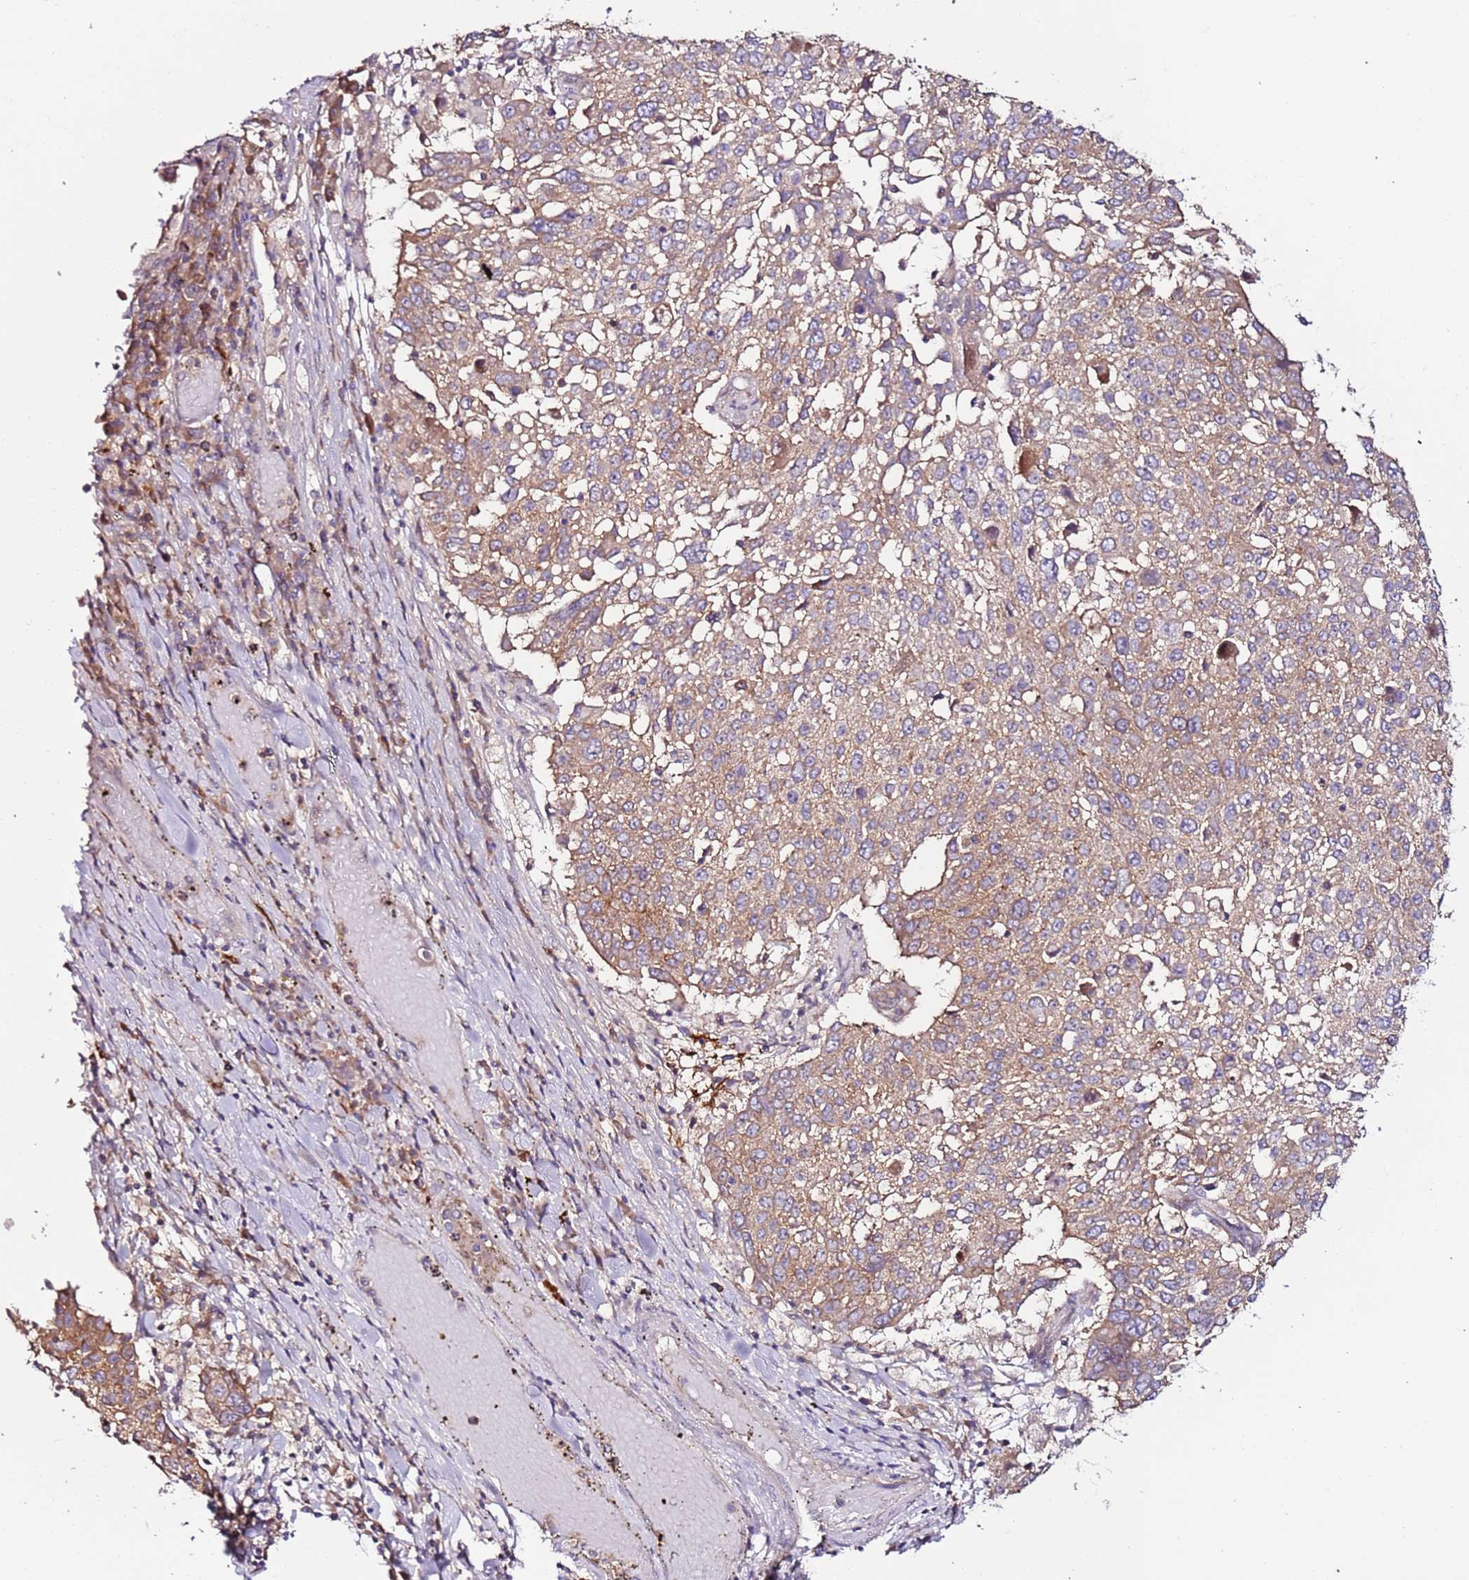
{"staining": {"intensity": "moderate", "quantity": ">75%", "location": "cytoplasmic/membranous"}, "tissue": "lung cancer", "cell_type": "Tumor cells", "image_type": "cancer", "snomed": [{"axis": "morphology", "description": "Squamous cell carcinoma, NOS"}, {"axis": "topography", "description": "Lung"}], "caption": "Protein expression analysis of human lung squamous cell carcinoma reveals moderate cytoplasmic/membranous staining in about >75% of tumor cells.", "gene": "FLVCR1", "patient": {"sex": "male", "age": 65}}